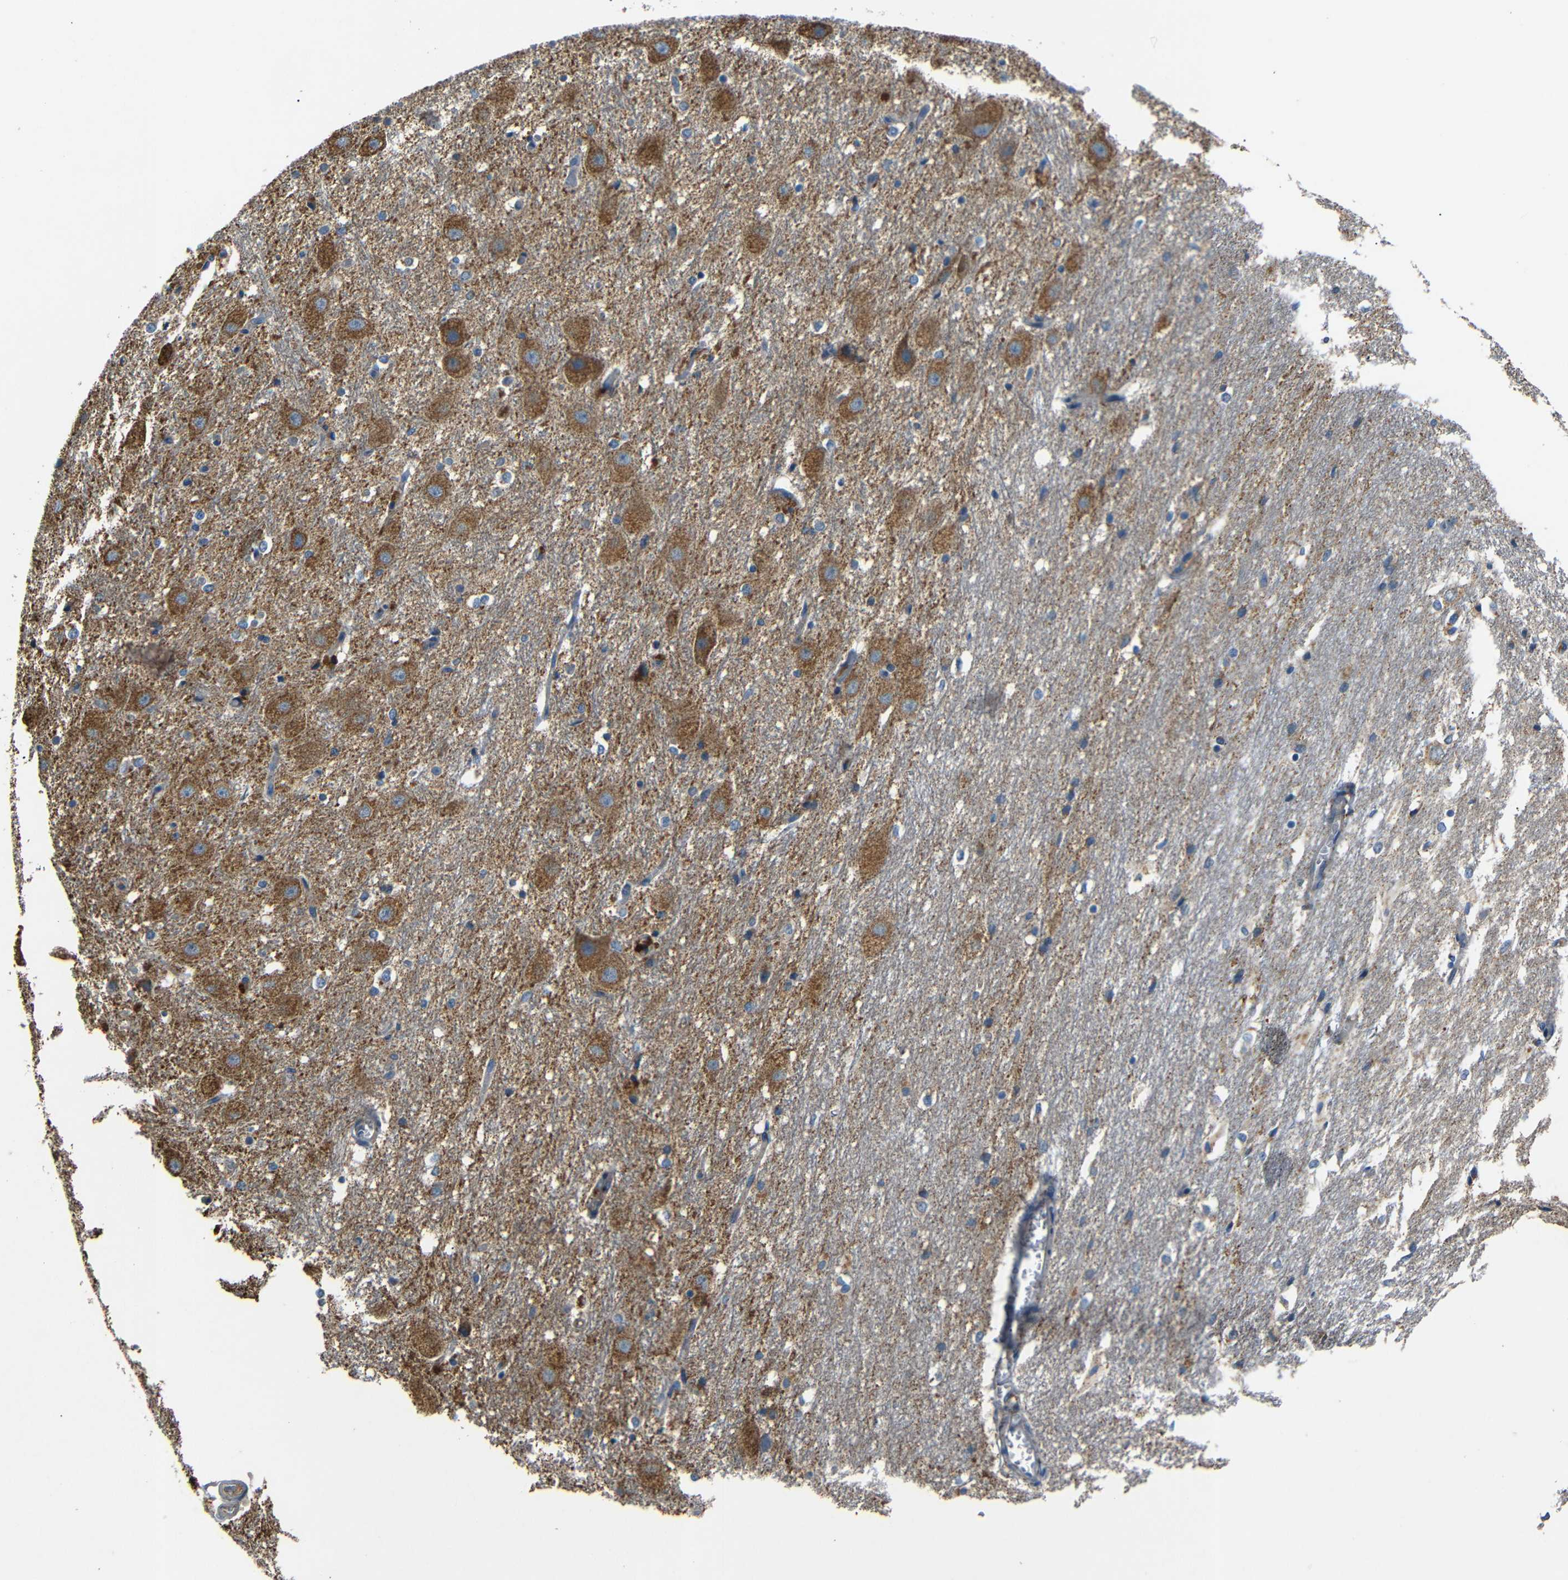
{"staining": {"intensity": "moderate", "quantity": "<25%", "location": "cytoplasmic/membranous"}, "tissue": "hippocampus", "cell_type": "Glial cells", "image_type": "normal", "snomed": [{"axis": "morphology", "description": "Normal tissue, NOS"}, {"axis": "topography", "description": "Hippocampus"}], "caption": "Immunohistochemistry (DAB) staining of benign human hippocampus demonstrates moderate cytoplasmic/membranous protein staining in approximately <25% of glial cells.", "gene": "NETO2", "patient": {"sex": "female", "age": 19}}